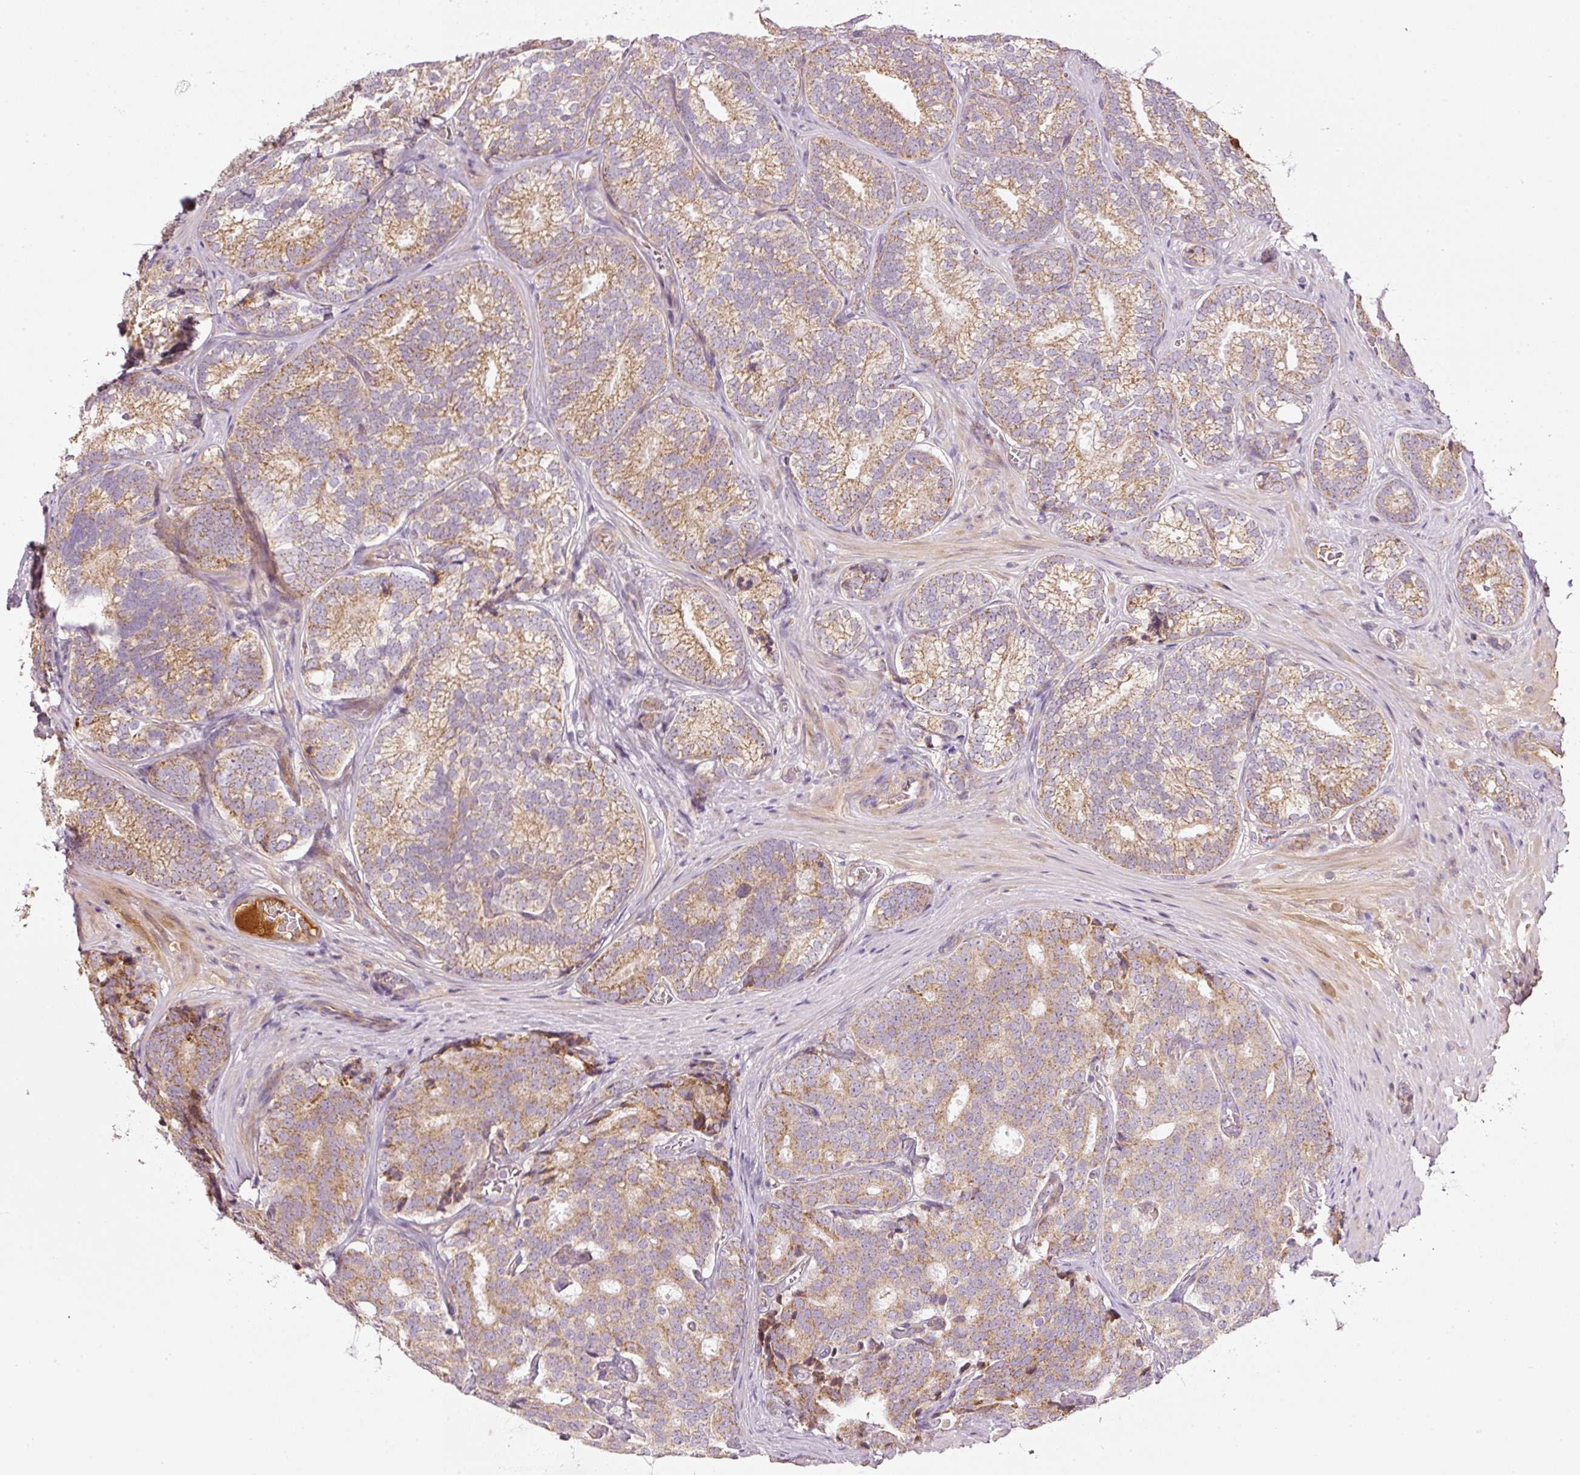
{"staining": {"intensity": "moderate", "quantity": ">75%", "location": "cytoplasmic/membranous"}, "tissue": "prostate cancer", "cell_type": "Tumor cells", "image_type": "cancer", "snomed": [{"axis": "morphology", "description": "Adenocarcinoma, High grade"}, {"axis": "topography", "description": "Prostate"}], "caption": "A brown stain shows moderate cytoplasmic/membranous staining of a protein in human prostate cancer tumor cells.", "gene": "SERPING1", "patient": {"sex": "male", "age": 63}}